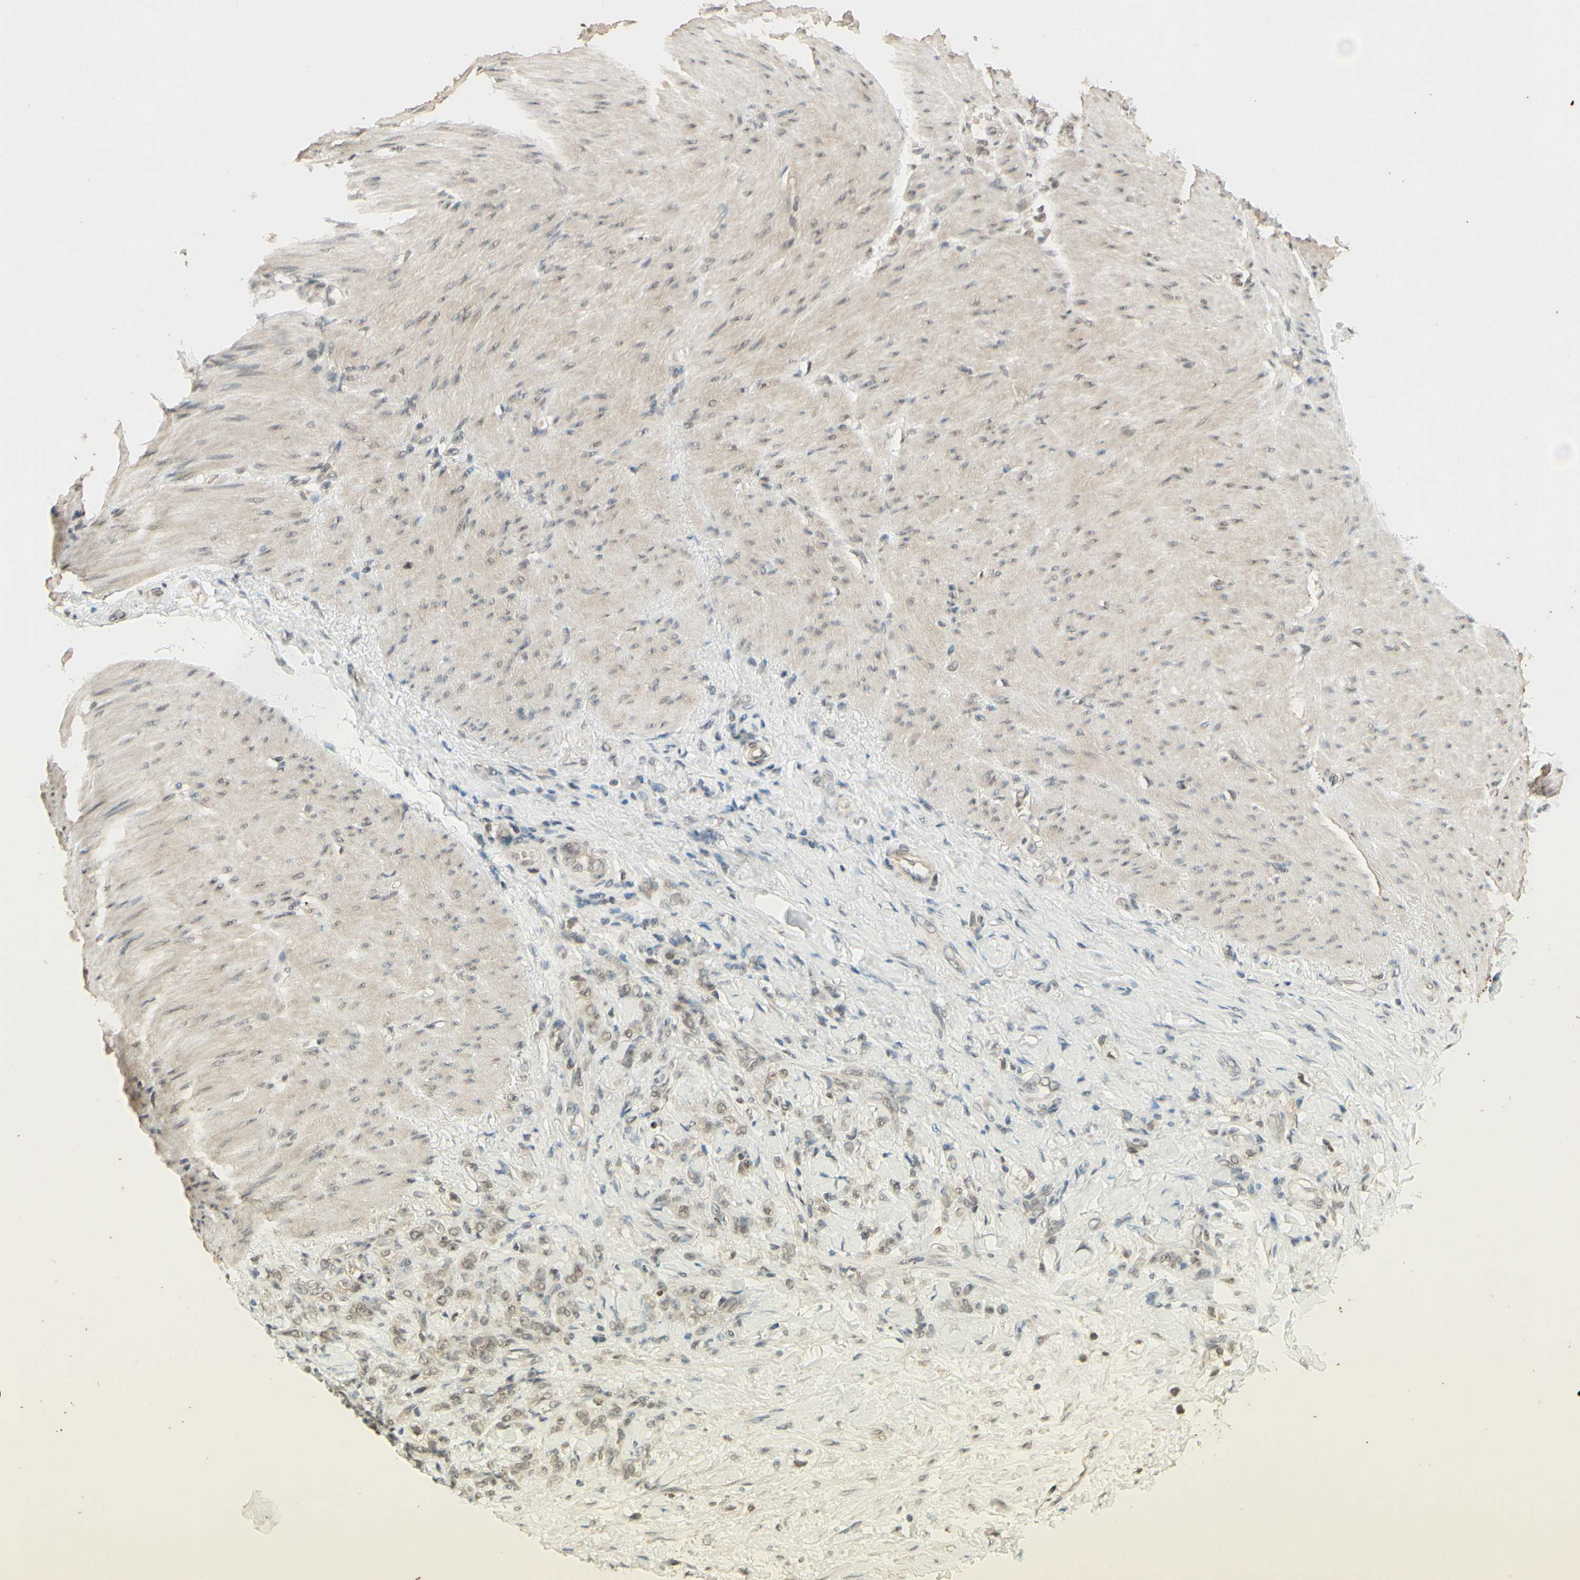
{"staining": {"intensity": "weak", "quantity": ">75%", "location": "nuclear"}, "tissue": "stomach cancer", "cell_type": "Tumor cells", "image_type": "cancer", "snomed": [{"axis": "morphology", "description": "Adenocarcinoma, NOS"}, {"axis": "topography", "description": "Stomach"}], "caption": "Brown immunohistochemical staining in stomach cancer exhibits weak nuclear staining in about >75% of tumor cells.", "gene": "SMARCB1", "patient": {"sex": "male", "age": 82}}